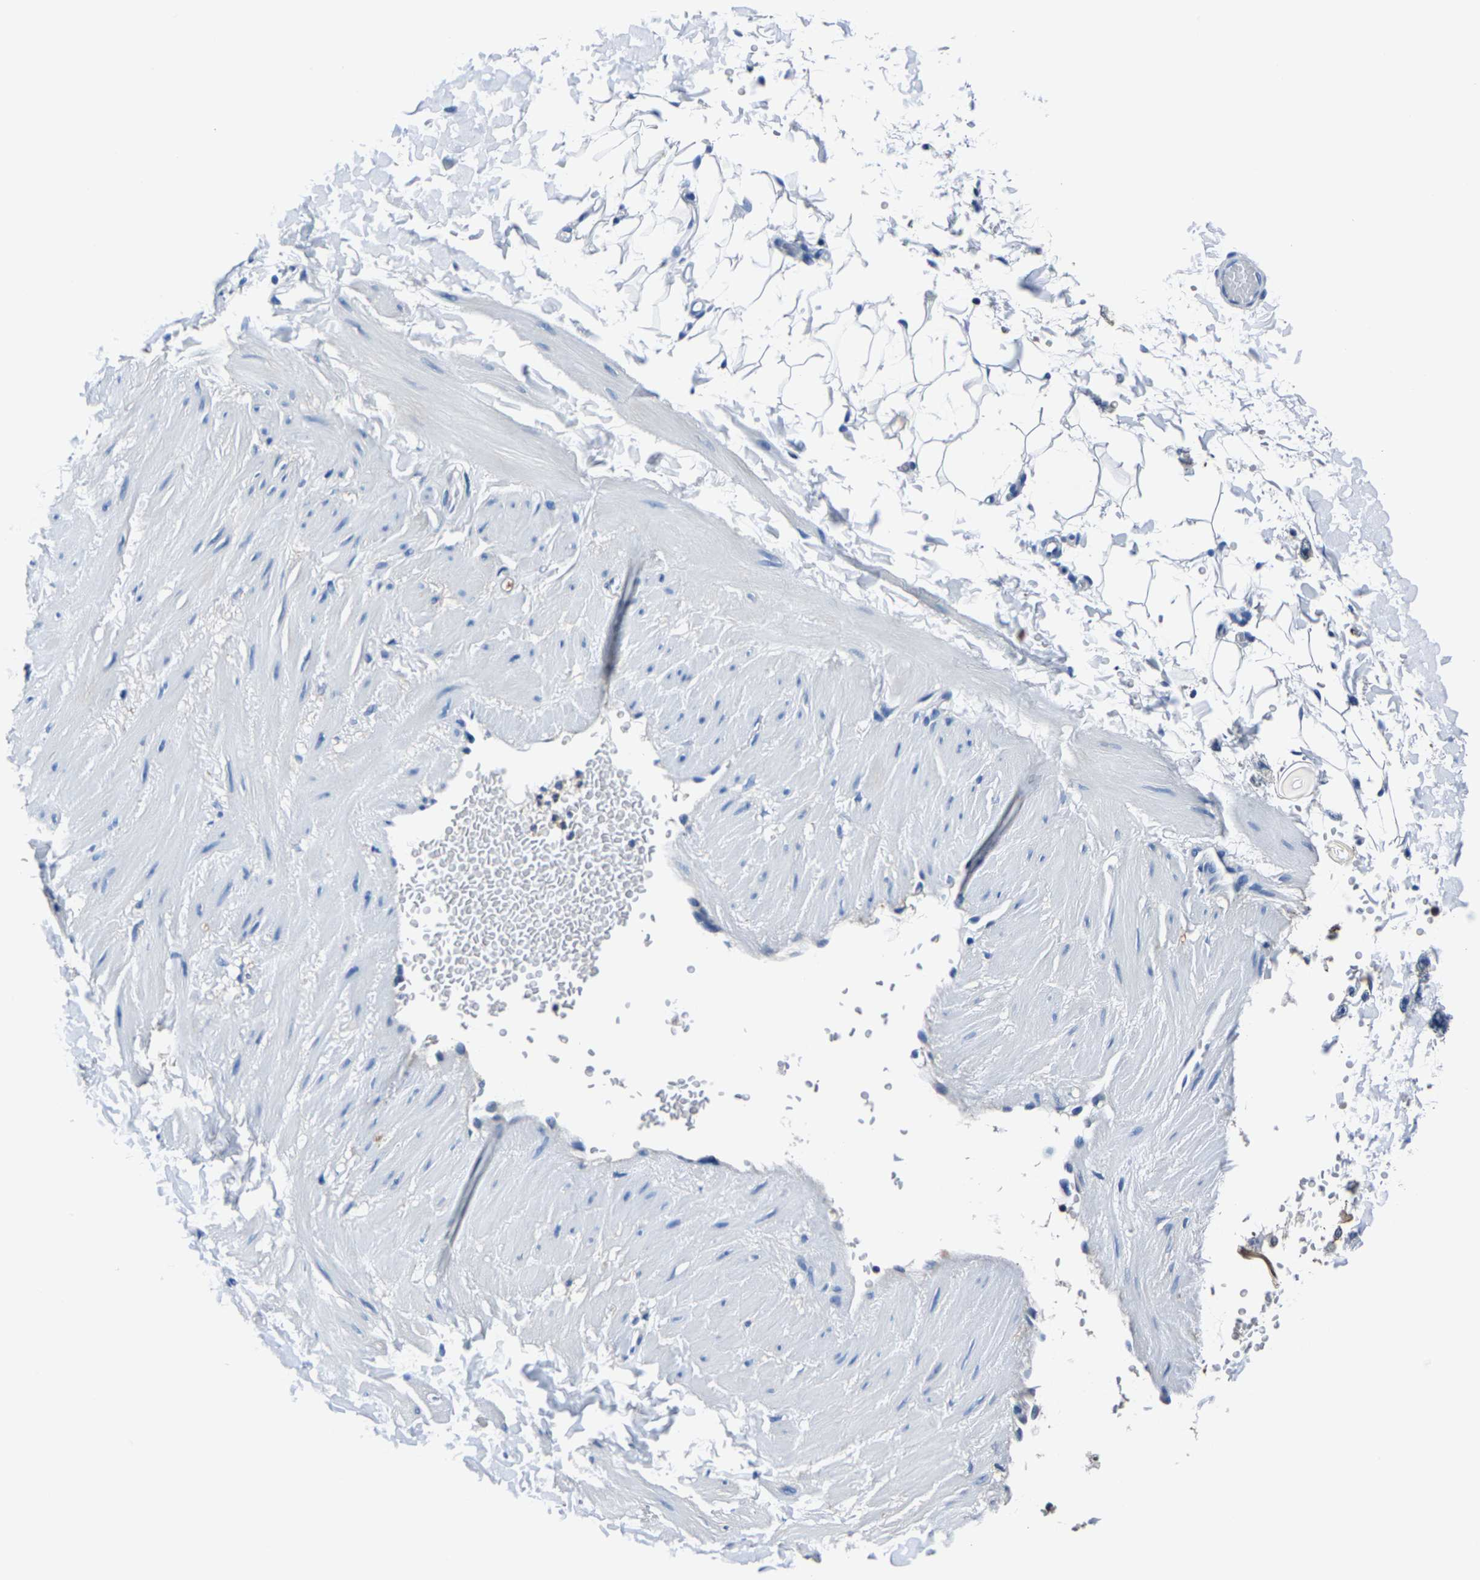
{"staining": {"intensity": "negative", "quantity": "none", "location": "none"}, "tissue": "adipose tissue", "cell_type": "Adipocytes", "image_type": "normal", "snomed": [{"axis": "morphology", "description": "Normal tissue, NOS"}, {"axis": "topography", "description": "Adipose tissue"}, {"axis": "topography", "description": "Vascular tissue"}, {"axis": "topography", "description": "Peripheral nerve tissue"}], "caption": "Immunohistochemistry (IHC) micrograph of unremarkable adipose tissue: adipose tissue stained with DAB (3,3'-diaminobenzidine) displays no significant protein staining in adipocytes.", "gene": "ALDOB", "patient": {"sex": "male", "age": 25}}